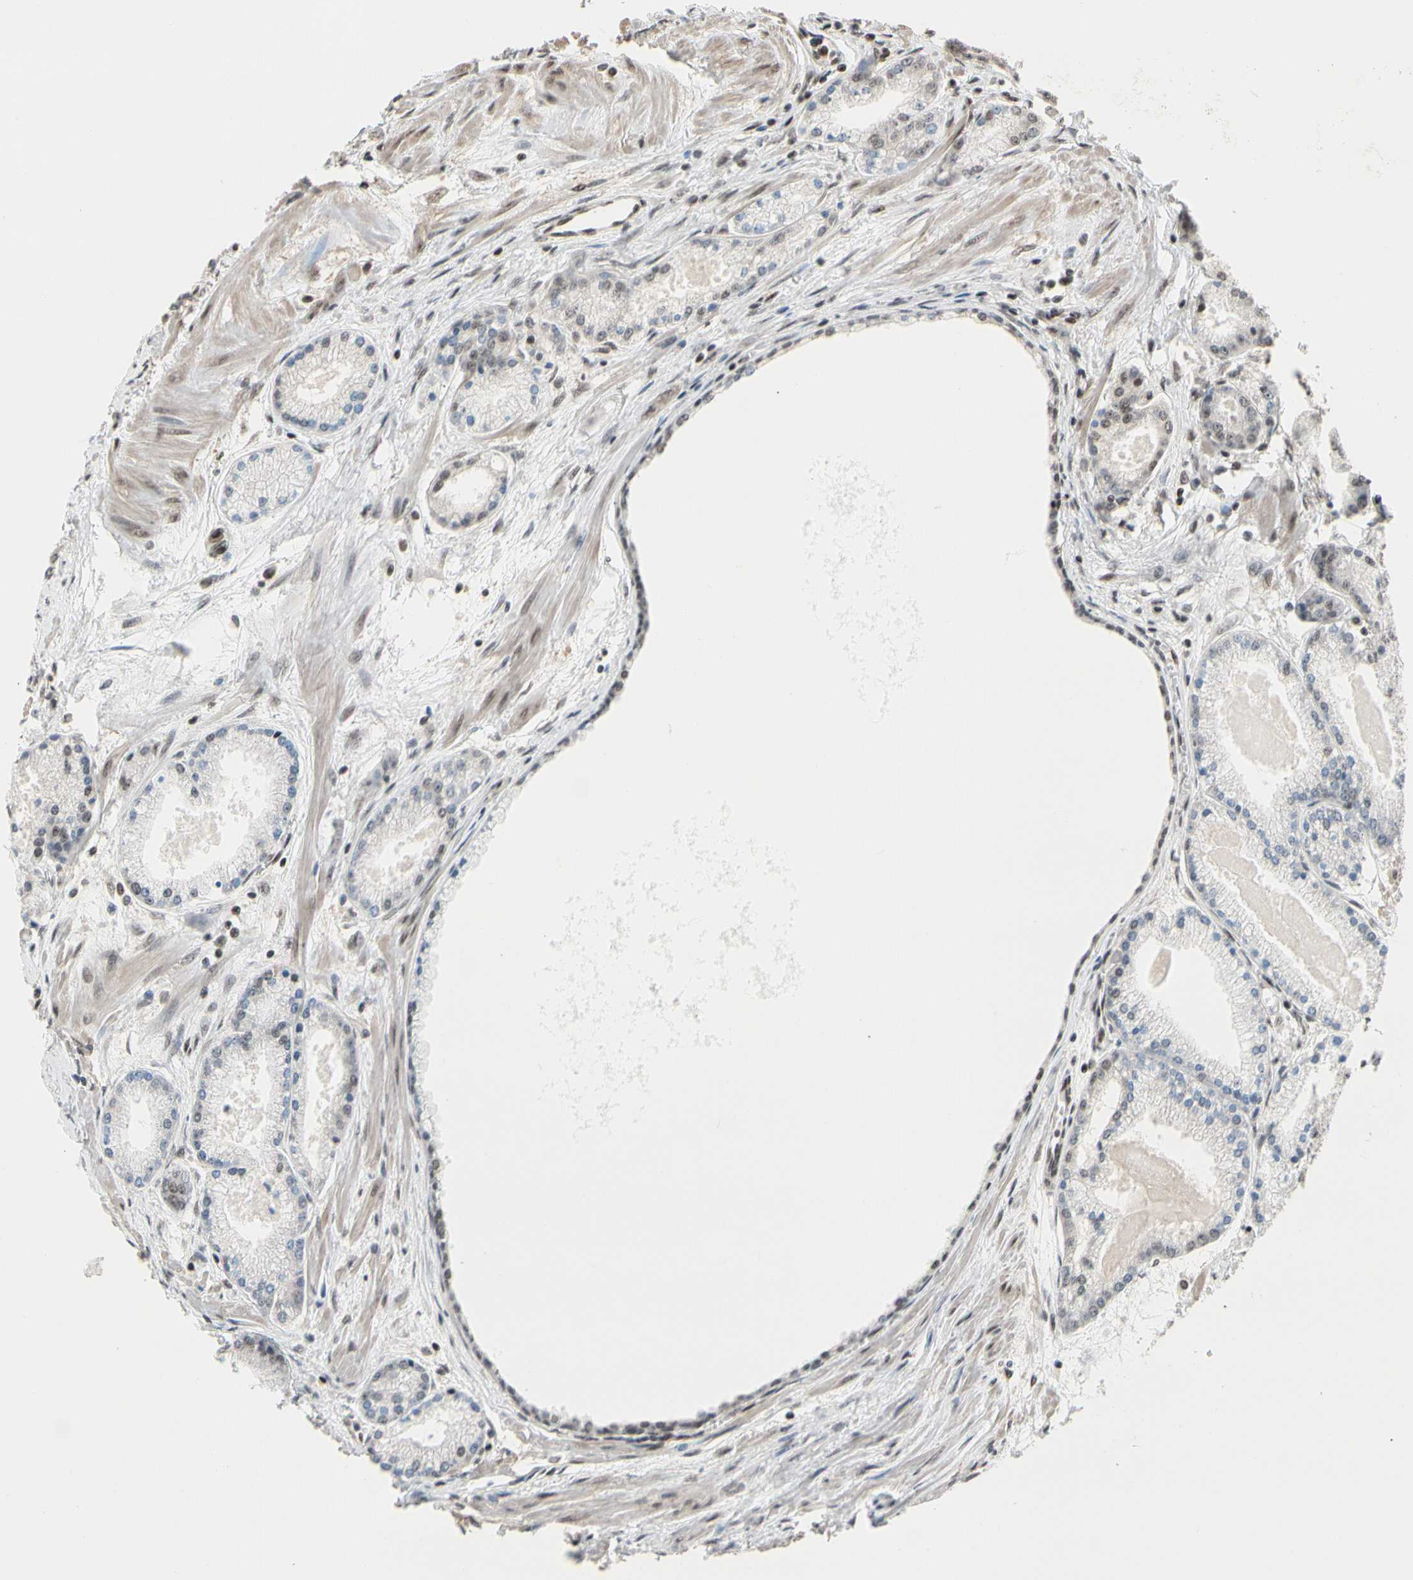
{"staining": {"intensity": "weak", "quantity": "<25%", "location": "nuclear"}, "tissue": "prostate cancer", "cell_type": "Tumor cells", "image_type": "cancer", "snomed": [{"axis": "morphology", "description": "Adenocarcinoma, High grade"}, {"axis": "topography", "description": "Prostate"}], "caption": "DAB (3,3'-diaminobenzidine) immunohistochemical staining of adenocarcinoma (high-grade) (prostate) reveals no significant expression in tumor cells.", "gene": "TAF4", "patient": {"sex": "male", "age": 61}}